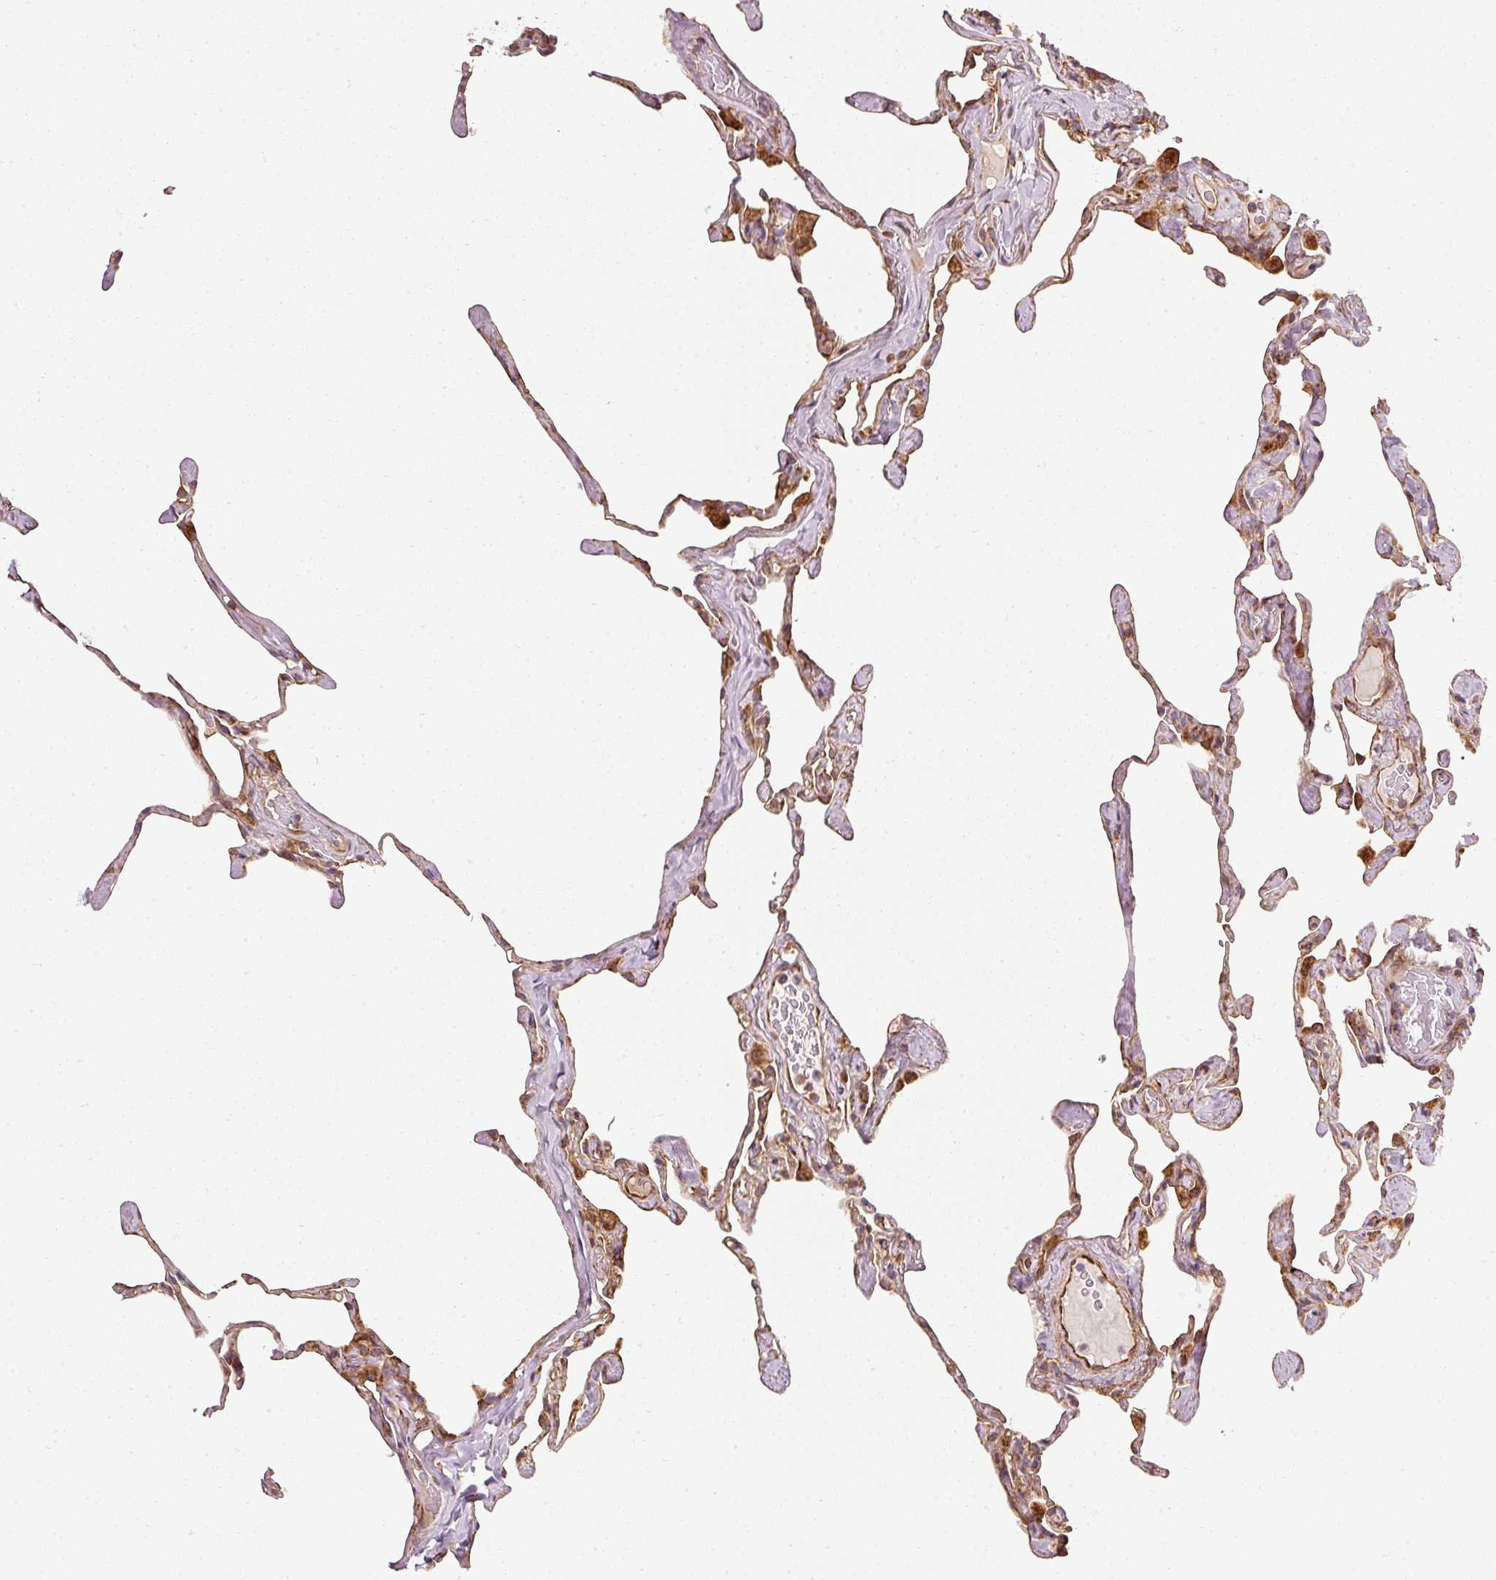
{"staining": {"intensity": "moderate", "quantity": "25%-75%", "location": "cytoplasmic/membranous"}, "tissue": "lung", "cell_type": "Alveolar cells", "image_type": "normal", "snomed": [{"axis": "morphology", "description": "Normal tissue, NOS"}, {"axis": "topography", "description": "Lung"}], "caption": "Alveolar cells reveal moderate cytoplasmic/membranous staining in approximately 25%-75% of cells in unremarkable lung. (Stains: DAB (3,3'-diaminobenzidine) in brown, nuclei in blue, Microscopy: brightfield microscopy at high magnification).", "gene": "ISCU", "patient": {"sex": "male", "age": 65}}